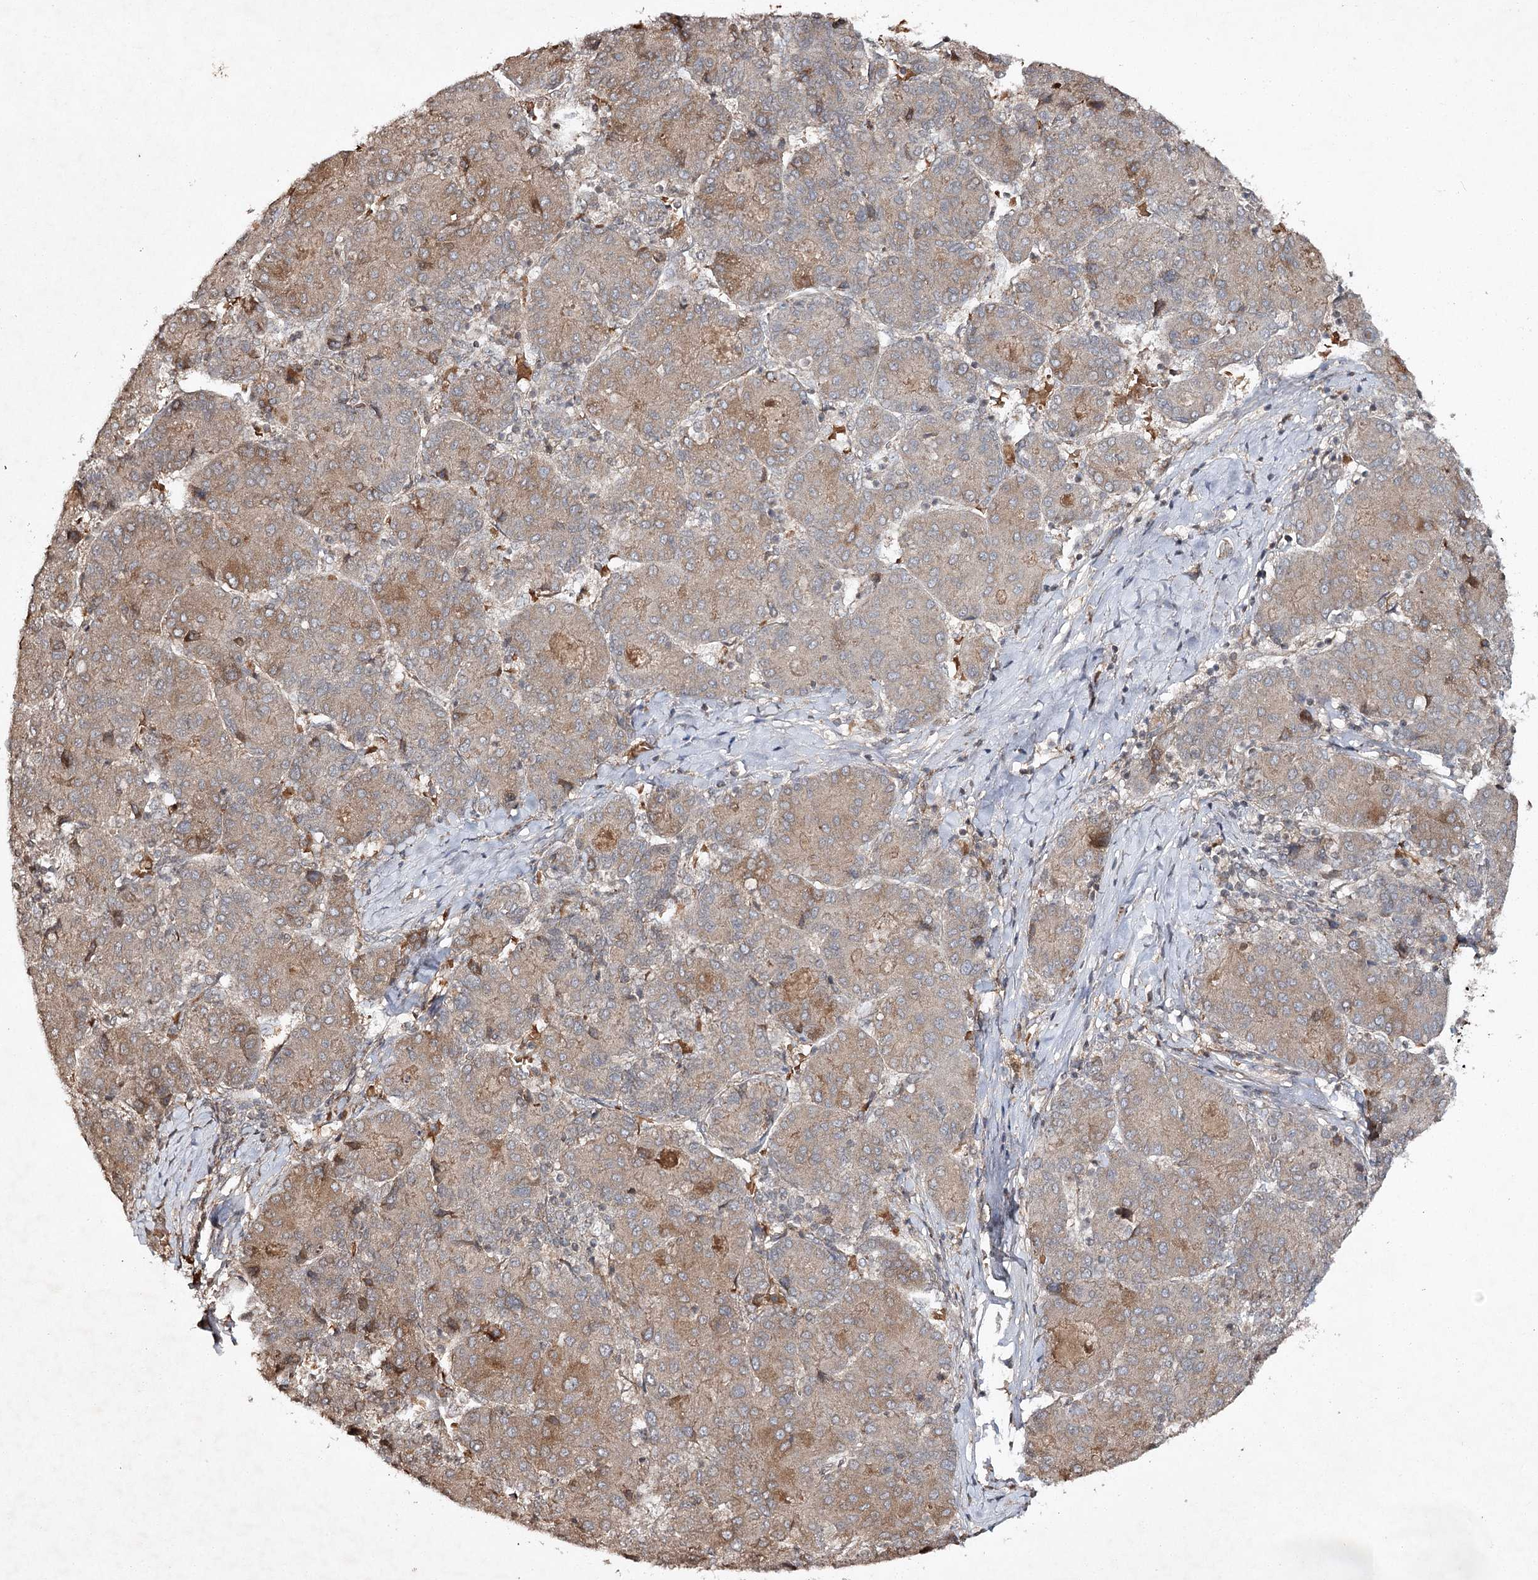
{"staining": {"intensity": "moderate", "quantity": "<25%", "location": "cytoplasmic/membranous"}, "tissue": "liver cancer", "cell_type": "Tumor cells", "image_type": "cancer", "snomed": [{"axis": "morphology", "description": "Carcinoma, Hepatocellular, NOS"}, {"axis": "topography", "description": "Liver"}], "caption": "Liver cancer (hepatocellular carcinoma) stained with DAB (3,3'-diaminobenzidine) immunohistochemistry shows low levels of moderate cytoplasmic/membranous positivity in about <25% of tumor cells. (brown staining indicates protein expression, while blue staining denotes nuclei).", "gene": "CYP2B6", "patient": {"sex": "male", "age": 65}}